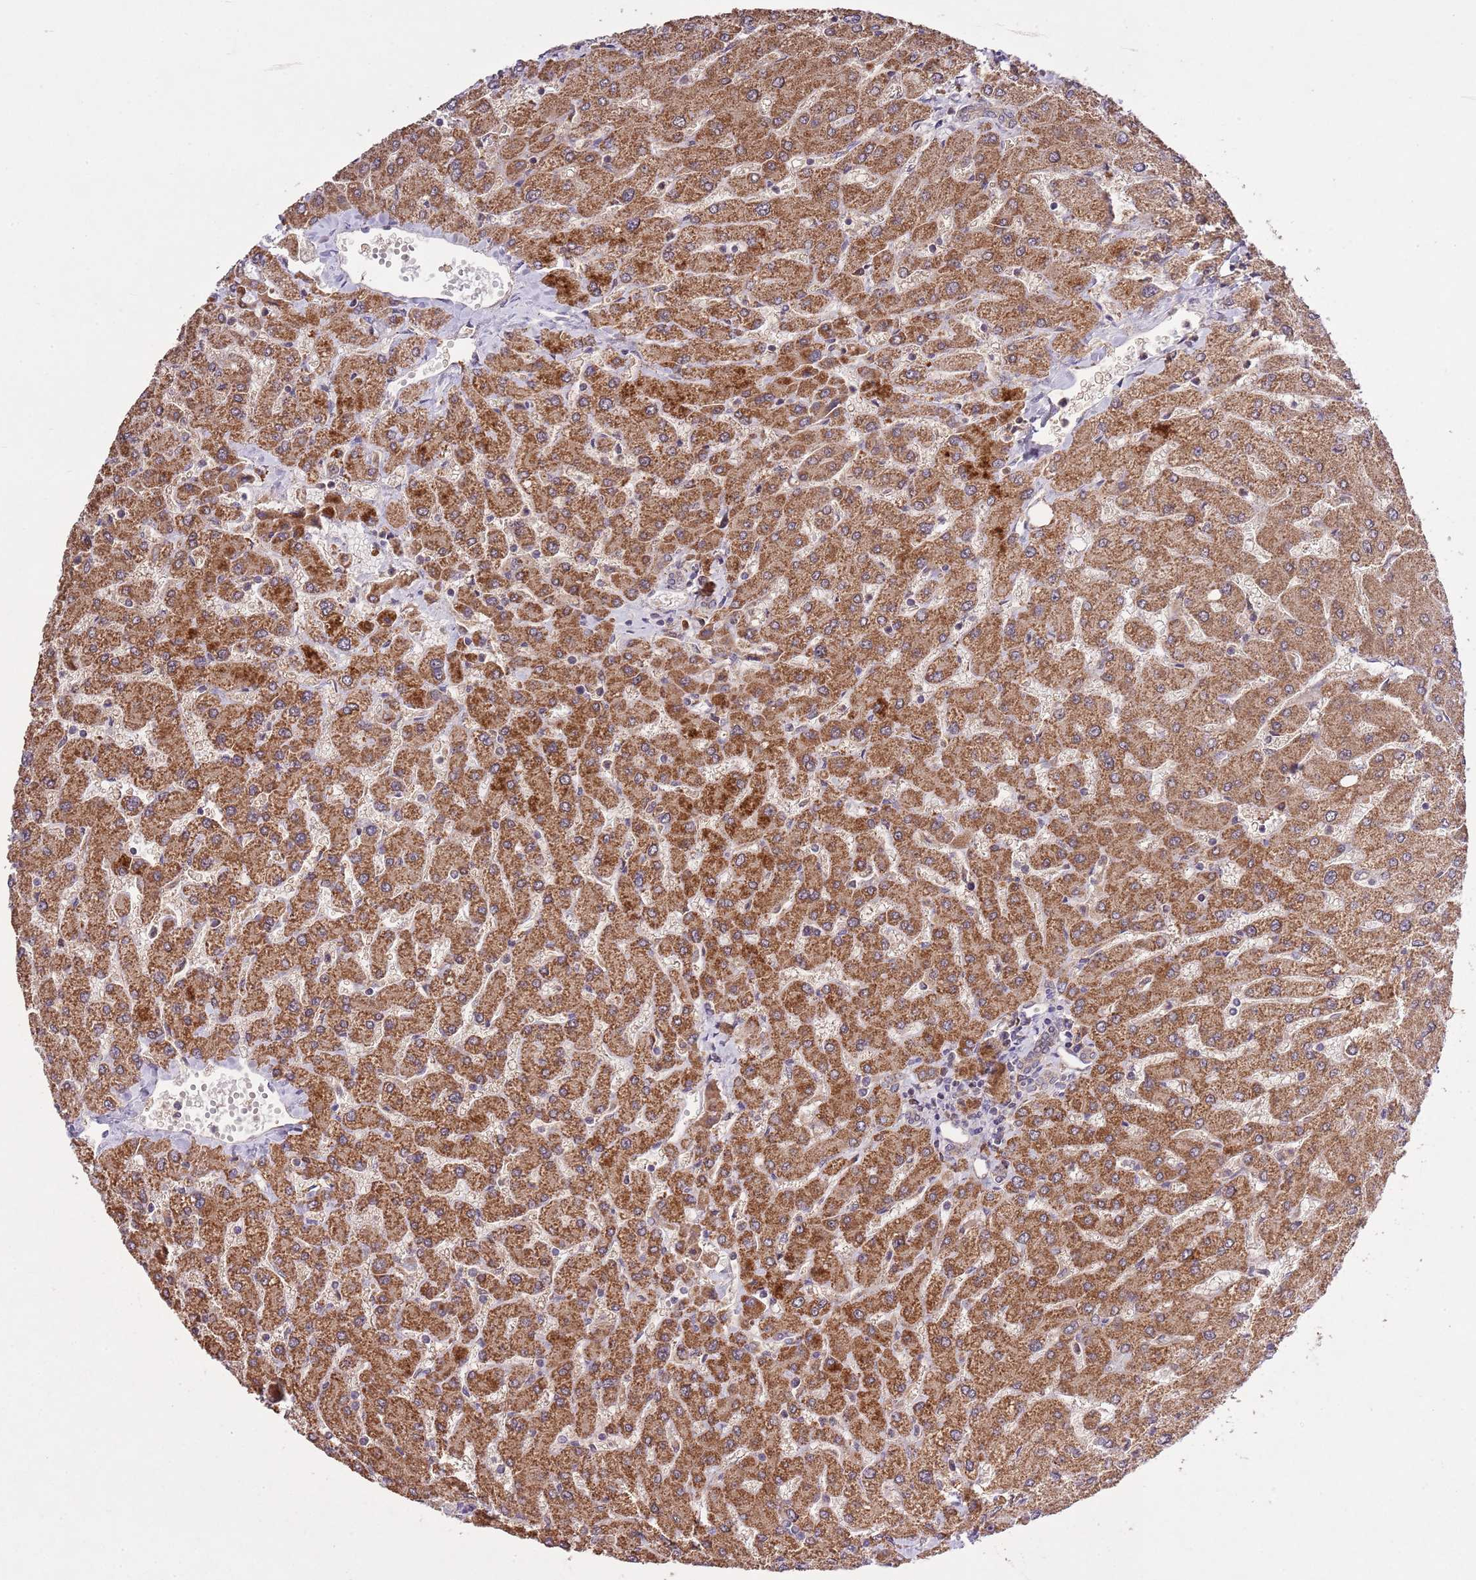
{"staining": {"intensity": "moderate", "quantity": "25%-75%", "location": "cytoplasmic/membranous"}, "tissue": "liver", "cell_type": "Cholangiocytes", "image_type": "normal", "snomed": [{"axis": "morphology", "description": "Normal tissue, NOS"}, {"axis": "topography", "description": "Liver"}], "caption": "Protein analysis of unremarkable liver demonstrates moderate cytoplasmic/membranous staining in approximately 25%-75% of cholangiocytes. The staining was performed using DAB, with brown indicating positive protein expression. Nuclei are stained blue with hematoxylin.", "gene": "MFNG", "patient": {"sex": "male", "age": 55}}